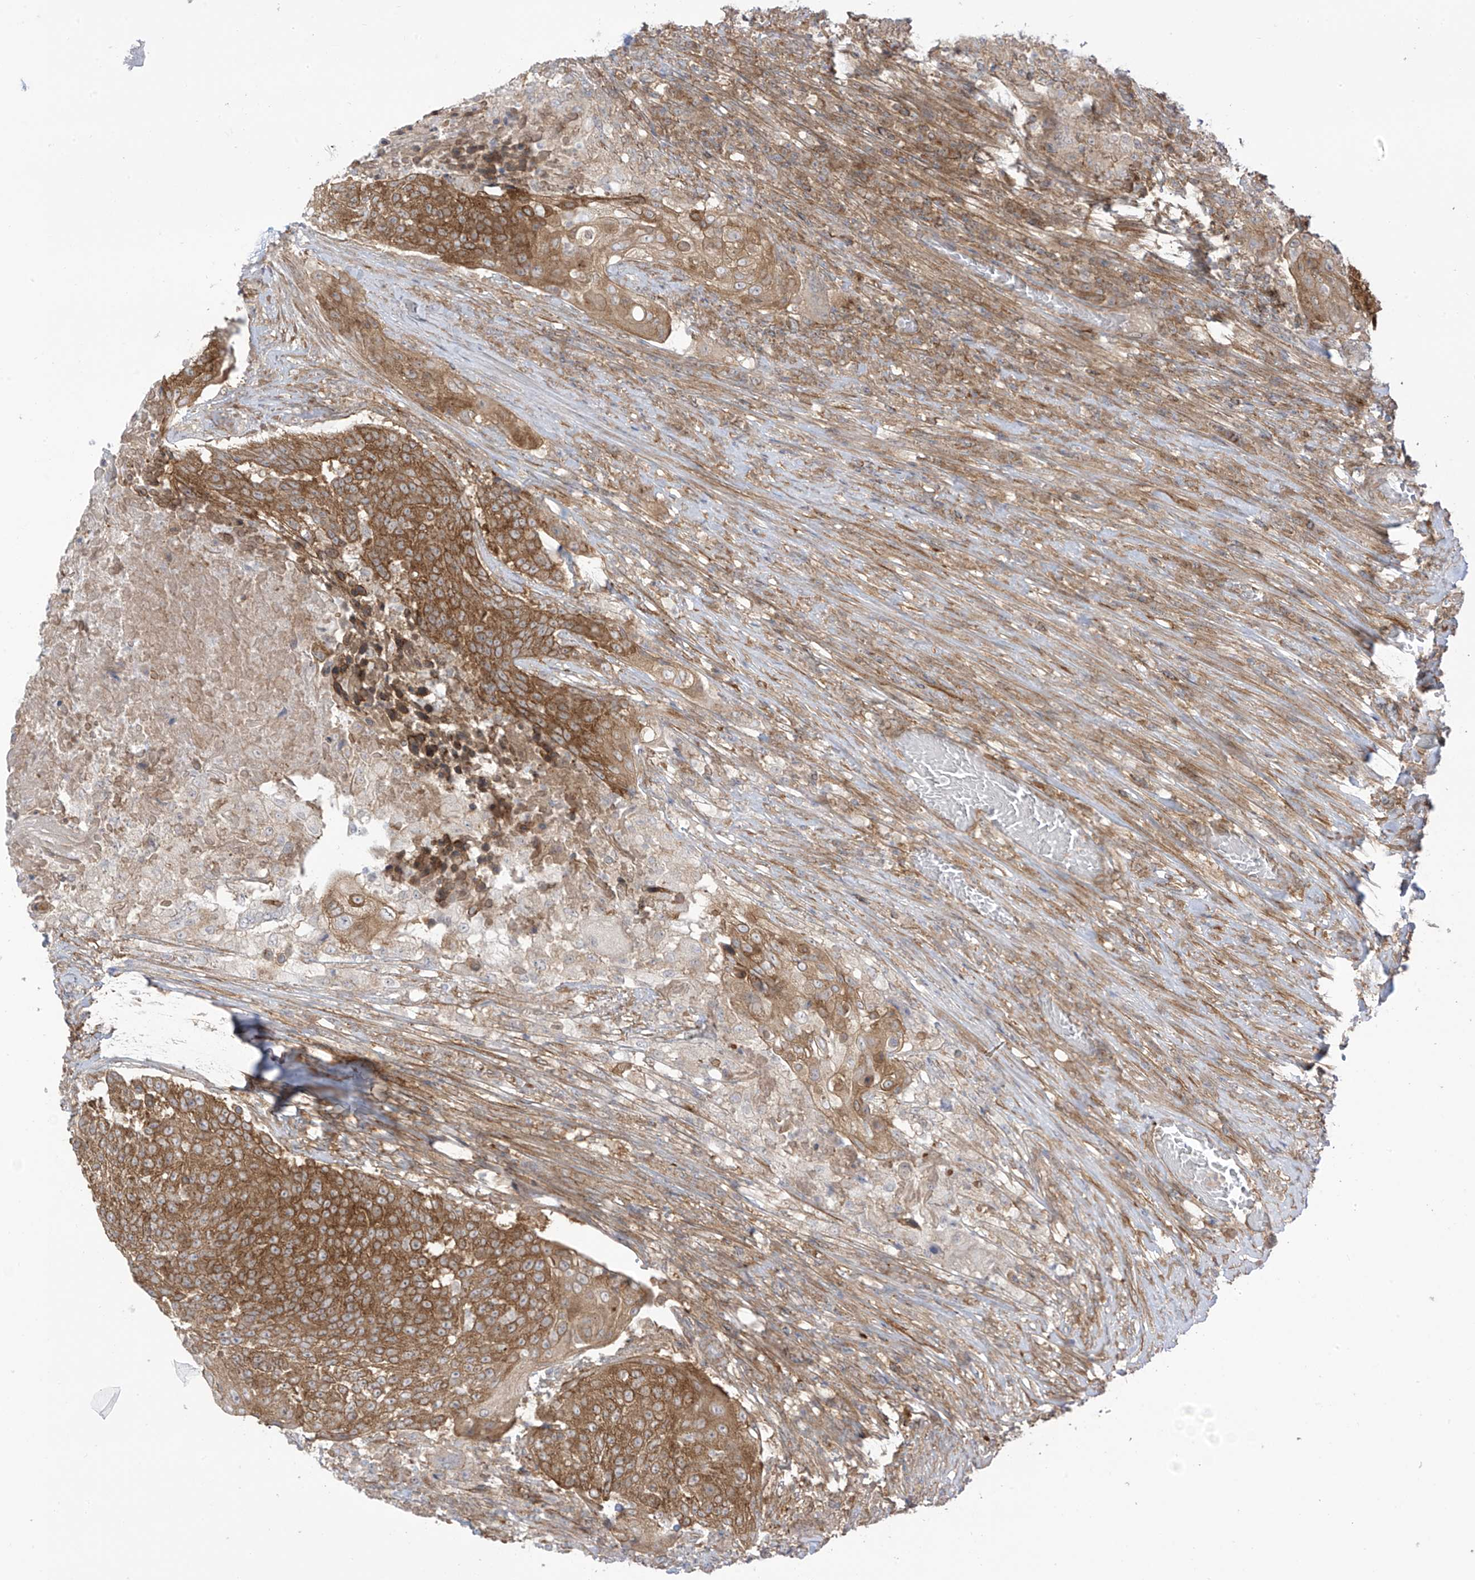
{"staining": {"intensity": "strong", "quantity": ">75%", "location": "cytoplasmic/membranous"}, "tissue": "urothelial cancer", "cell_type": "Tumor cells", "image_type": "cancer", "snomed": [{"axis": "morphology", "description": "Urothelial carcinoma, High grade"}, {"axis": "topography", "description": "Urinary bladder"}], "caption": "Strong cytoplasmic/membranous protein expression is seen in approximately >75% of tumor cells in urothelial cancer. (Brightfield microscopy of DAB IHC at high magnification).", "gene": "REPS1", "patient": {"sex": "female", "age": 63}}